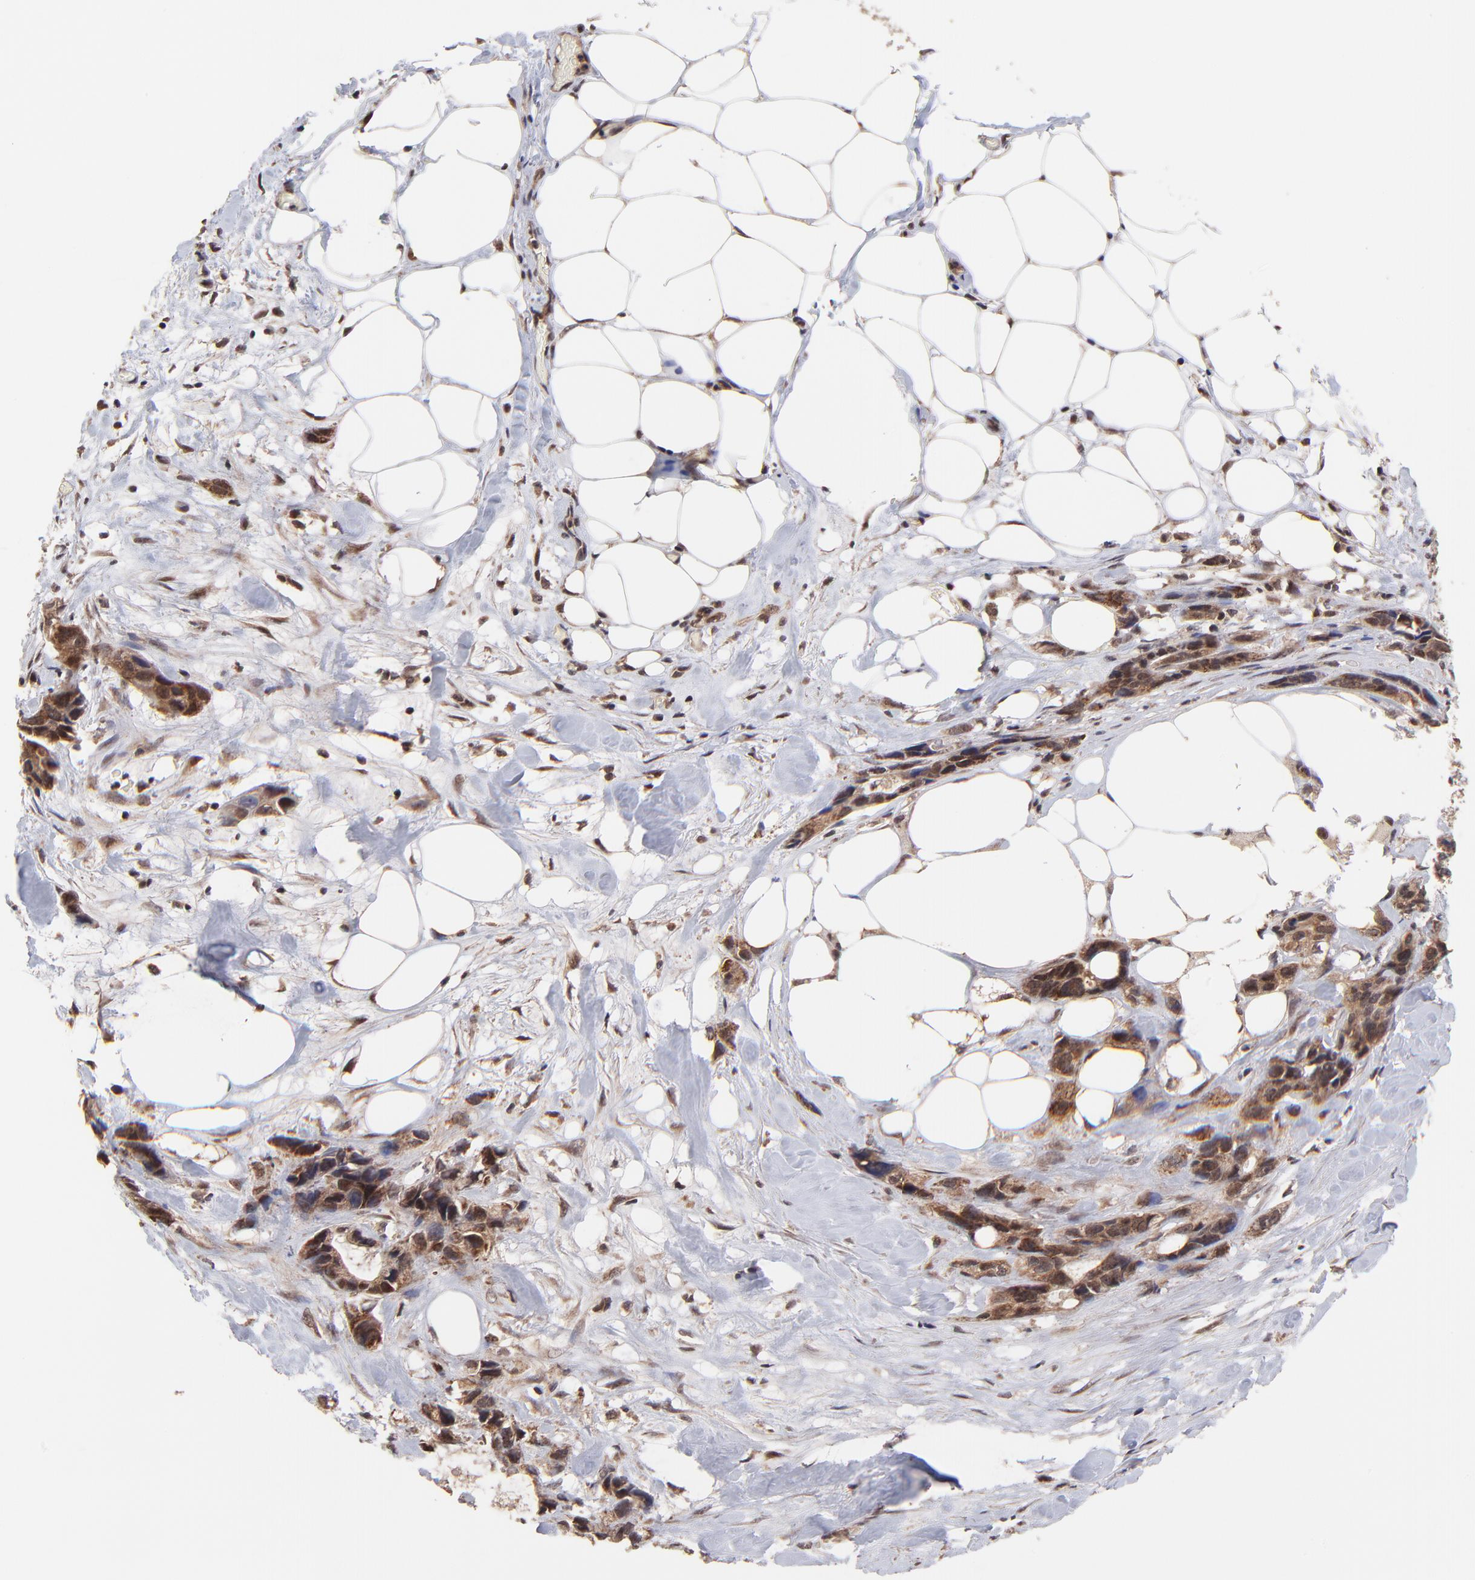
{"staining": {"intensity": "moderate", "quantity": ">75%", "location": "cytoplasmic/membranous"}, "tissue": "stomach cancer", "cell_type": "Tumor cells", "image_type": "cancer", "snomed": [{"axis": "morphology", "description": "Adenocarcinoma, NOS"}, {"axis": "topography", "description": "Stomach, upper"}], "caption": "A brown stain labels moderate cytoplasmic/membranous positivity of a protein in stomach adenocarcinoma tumor cells. (IHC, brightfield microscopy, high magnification).", "gene": "BAIAP2L2", "patient": {"sex": "male", "age": 47}}